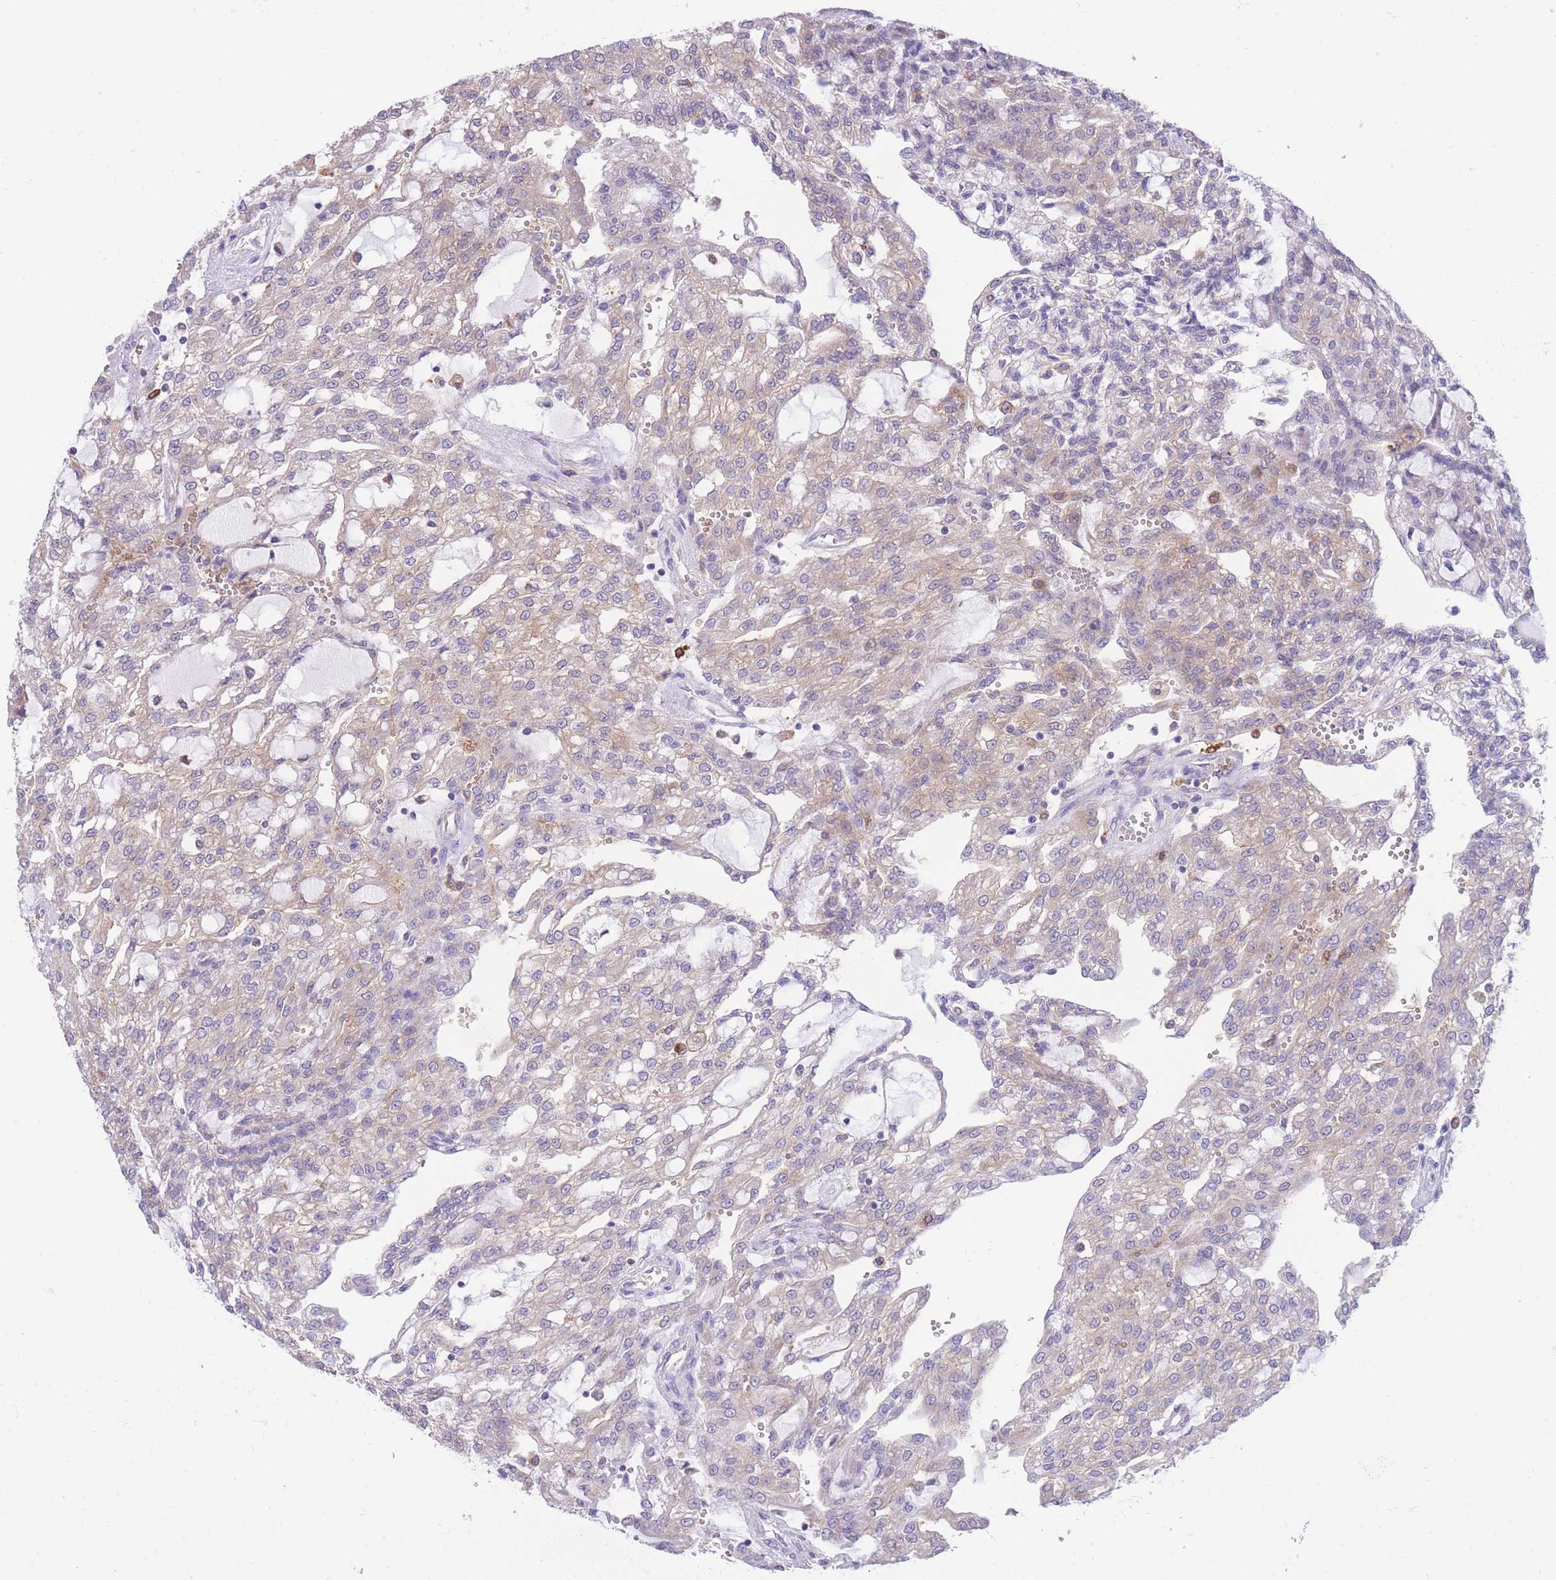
{"staining": {"intensity": "weak", "quantity": "<25%", "location": "cytoplasmic/membranous"}, "tissue": "renal cancer", "cell_type": "Tumor cells", "image_type": "cancer", "snomed": [{"axis": "morphology", "description": "Adenocarcinoma, NOS"}, {"axis": "topography", "description": "Kidney"}], "caption": "A photomicrograph of renal cancer stained for a protein displays no brown staining in tumor cells.", "gene": "NAMPT", "patient": {"sex": "male", "age": 63}}